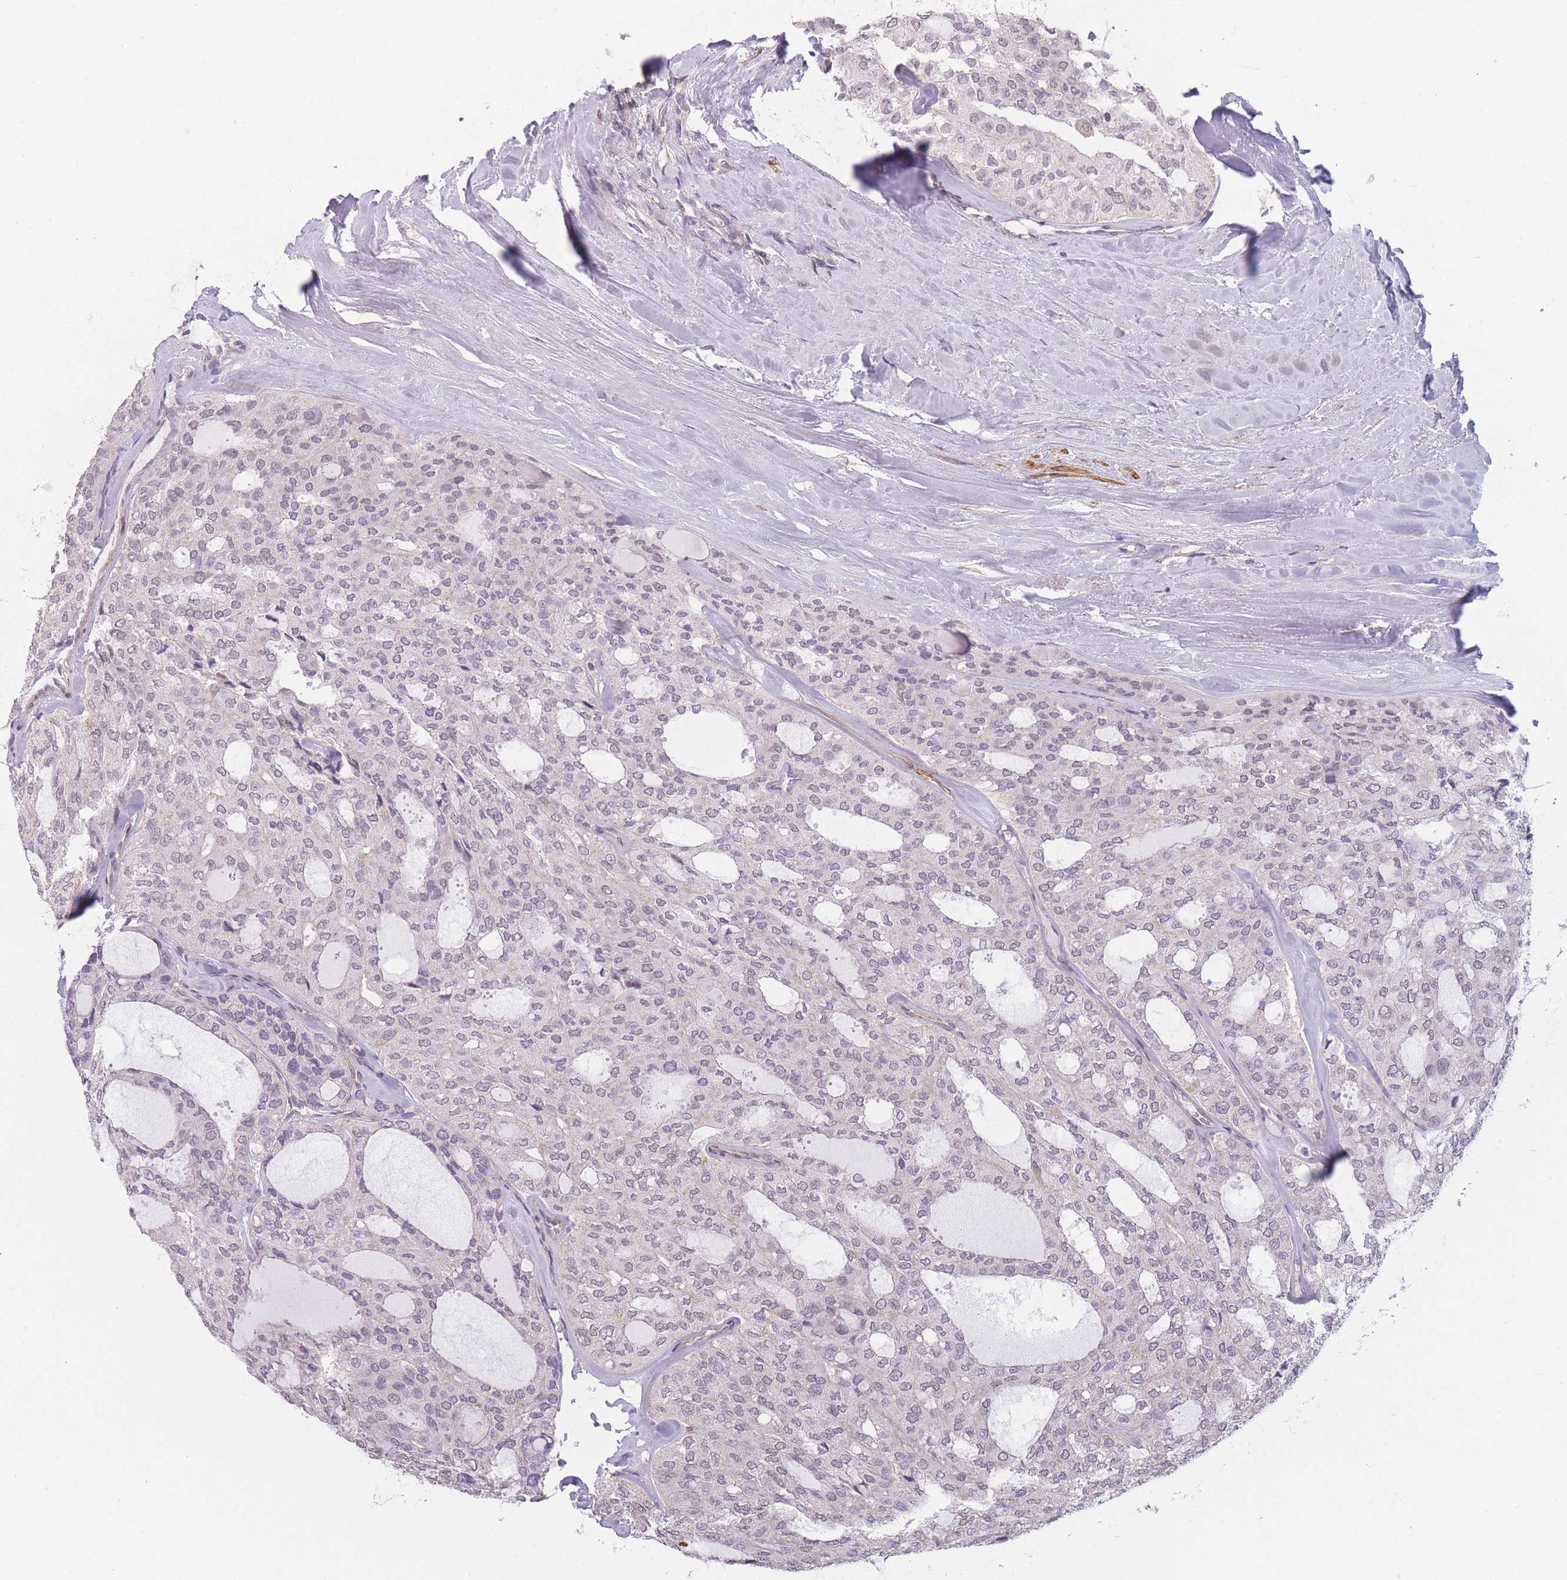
{"staining": {"intensity": "negative", "quantity": "none", "location": "none"}, "tissue": "thyroid cancer", "cell_type": "Tumor cells", "image_type": "cancer", "snomed": [{"axis": "morphology", "description": "Follicular adenoma carcinoma, NOS"}, {"axis": "topography", "description": "Thyroid gland"}], "caption": "Immunohistochemistry micrograph of neoplastic tissue: human thyroid cancer stained with DAB demonstrates no significant protein positivity in tumor cells.", "gene": "SIN3B", "patient": {"sex": "male", "age": 75}}